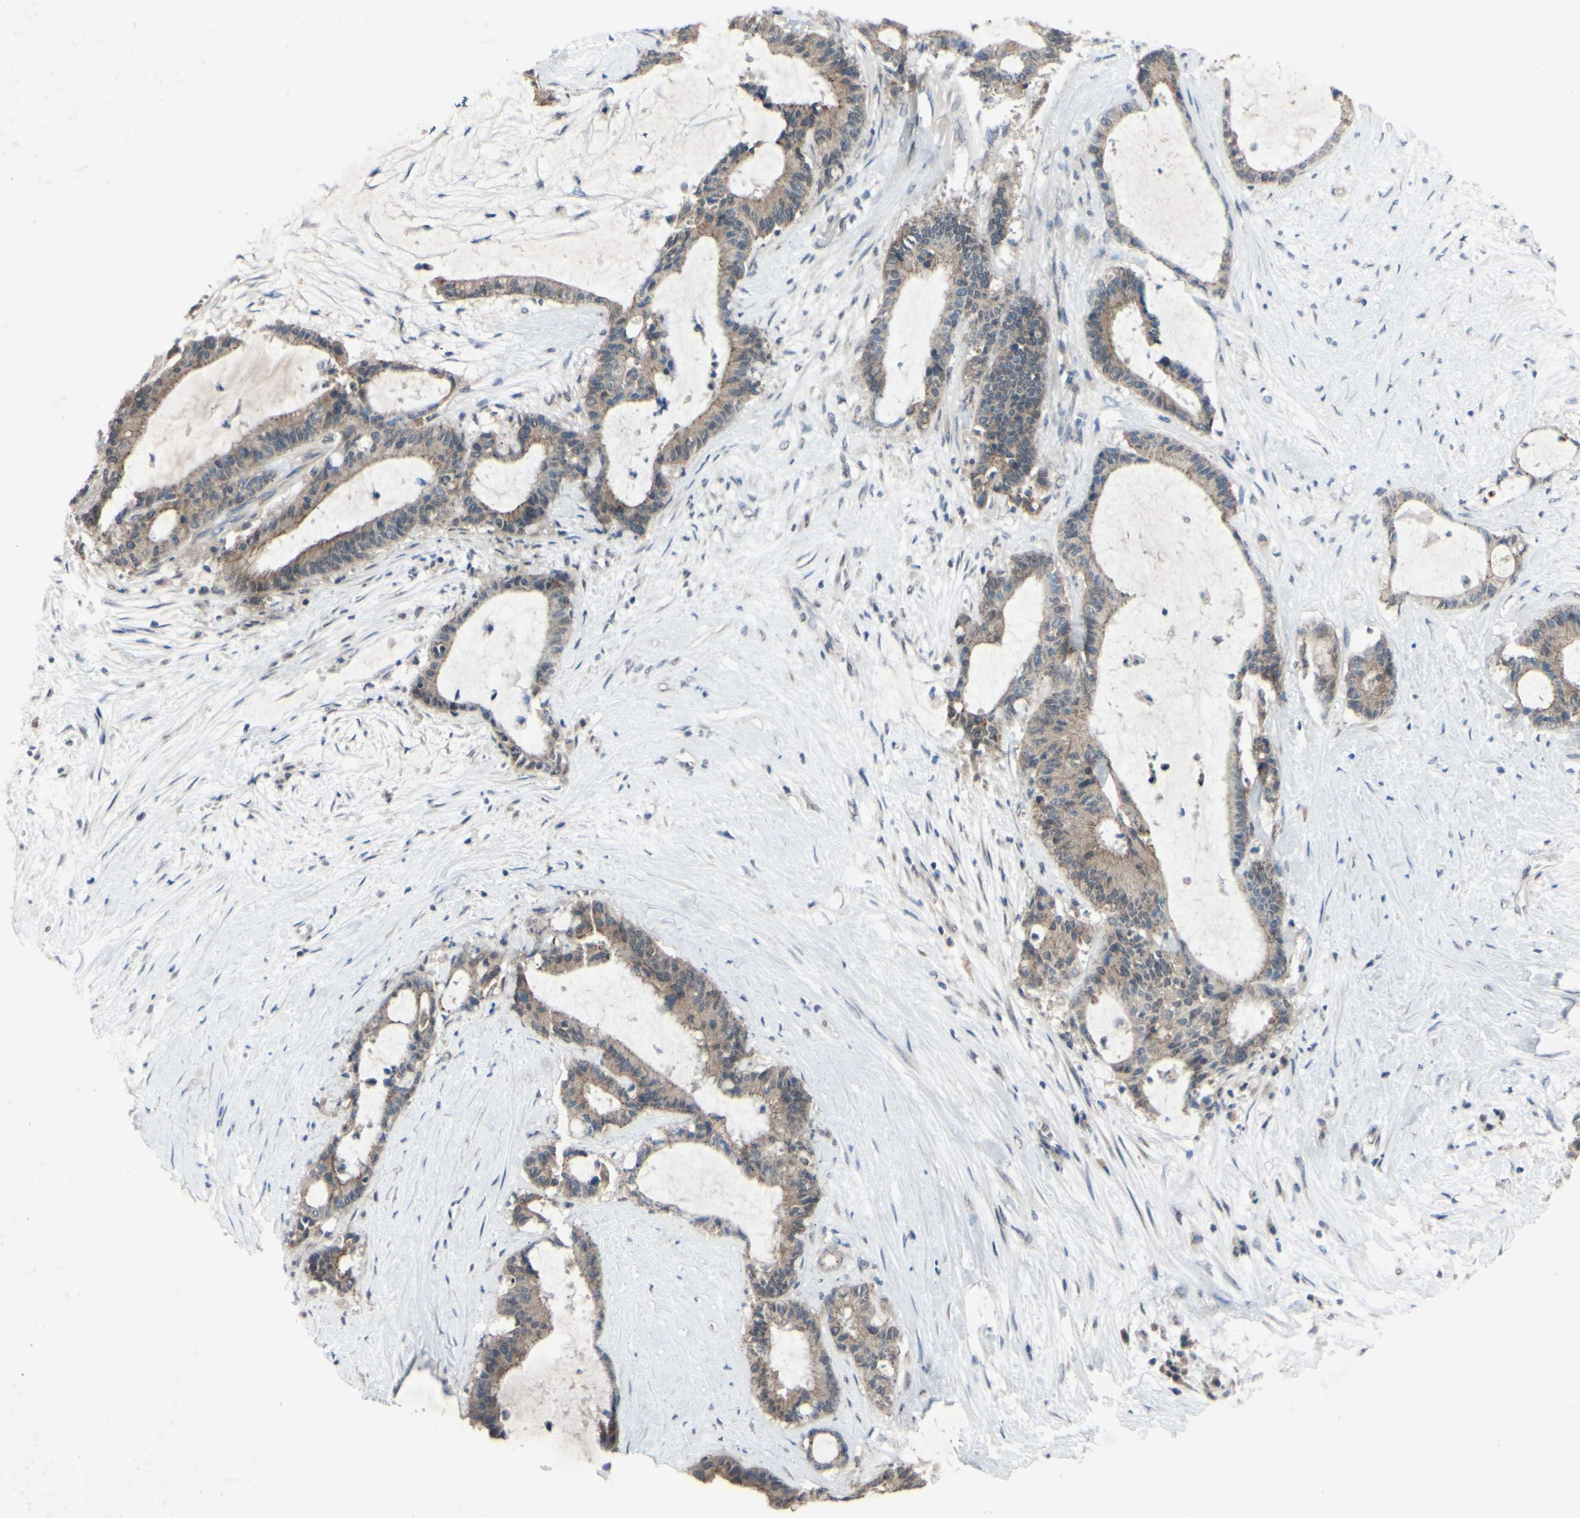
{"staining": {"intensity": "moderate", "quantity": ">75%", "location": "cytoplasmic/membranous"}, "tissue": "liver cancer", "cell_type": "Tumor cells", "image_type": "cancer", "snomed": [{"axis": "morphology", "description": "Cholangiocarcinoma"}, {"axis": "topography", "description": "Liver"}], "caption": "Immunohistochemical staining of liver cancer (cholangiocarcinoma) demonstrates medium levels of moderate cytoplasmic/membranous expression in about >75% of tumor cells. The staining was performed using DAB (3,3'-diaminobenzidine), with brown indicating positive protein expression. Nuclei are stained blue with hematoxylin.", "gene": "CDCP1", "patient": {"sex": "female", "age": 73}}